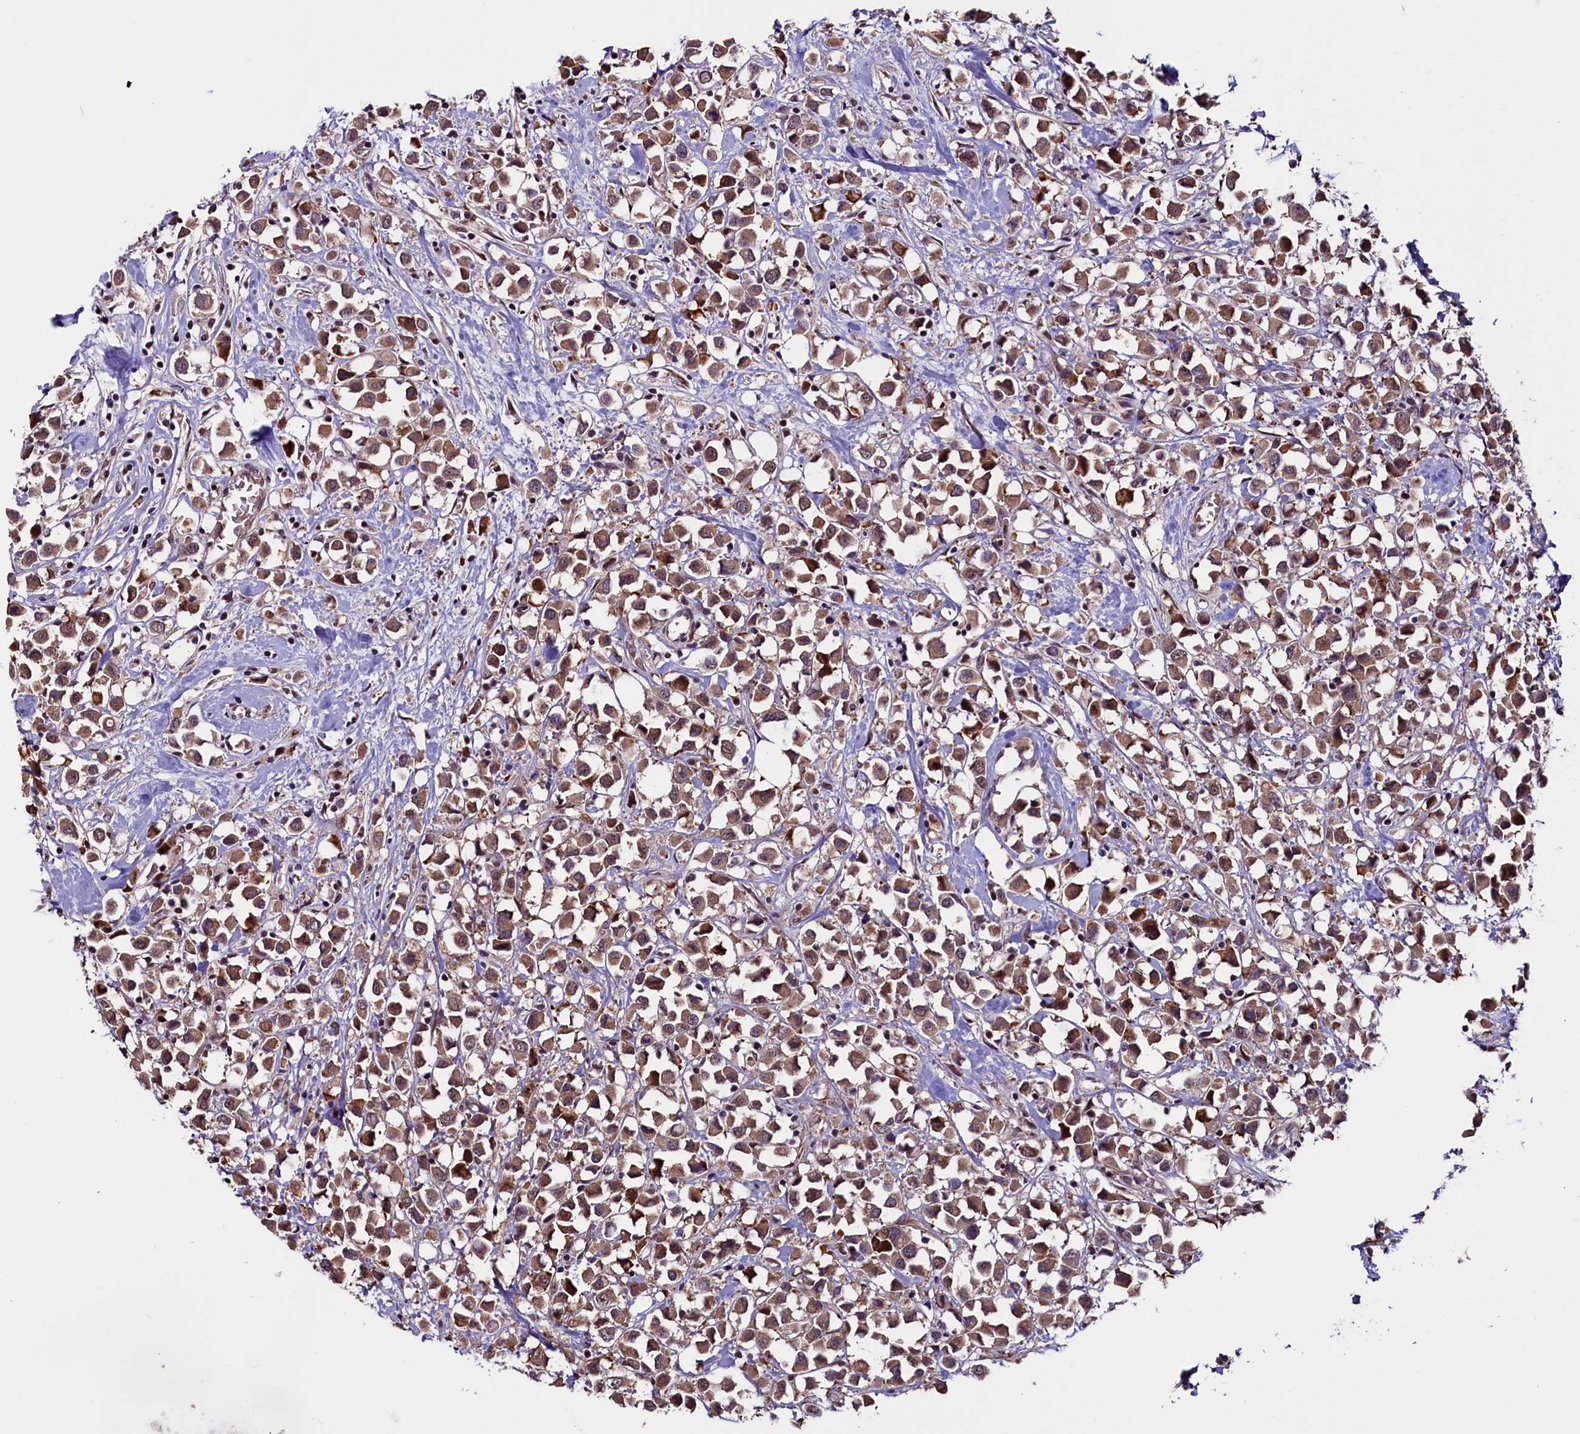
{"staining": {"intensity": "moderate", "quantity": ">75%", "location": "cytoplasmic/membranous,nuclear"}, "tissue": "breast cancer", "cell_type": "Tumor cells", "image_type": "cancer", "snomed": [{"axis": "morphology", "description": "Duct carcinoma"}, {"axis": "topography", "description": "Breast"}], "caption": "Tumor cells show medium levels of moderate cytoplasmic/membranous and nuclear staining in about >75% of cells in breast cancer (invasive ductal carcinoma).", "gene": "RNMT", "patient": {"sex": "female", "age": 61}}